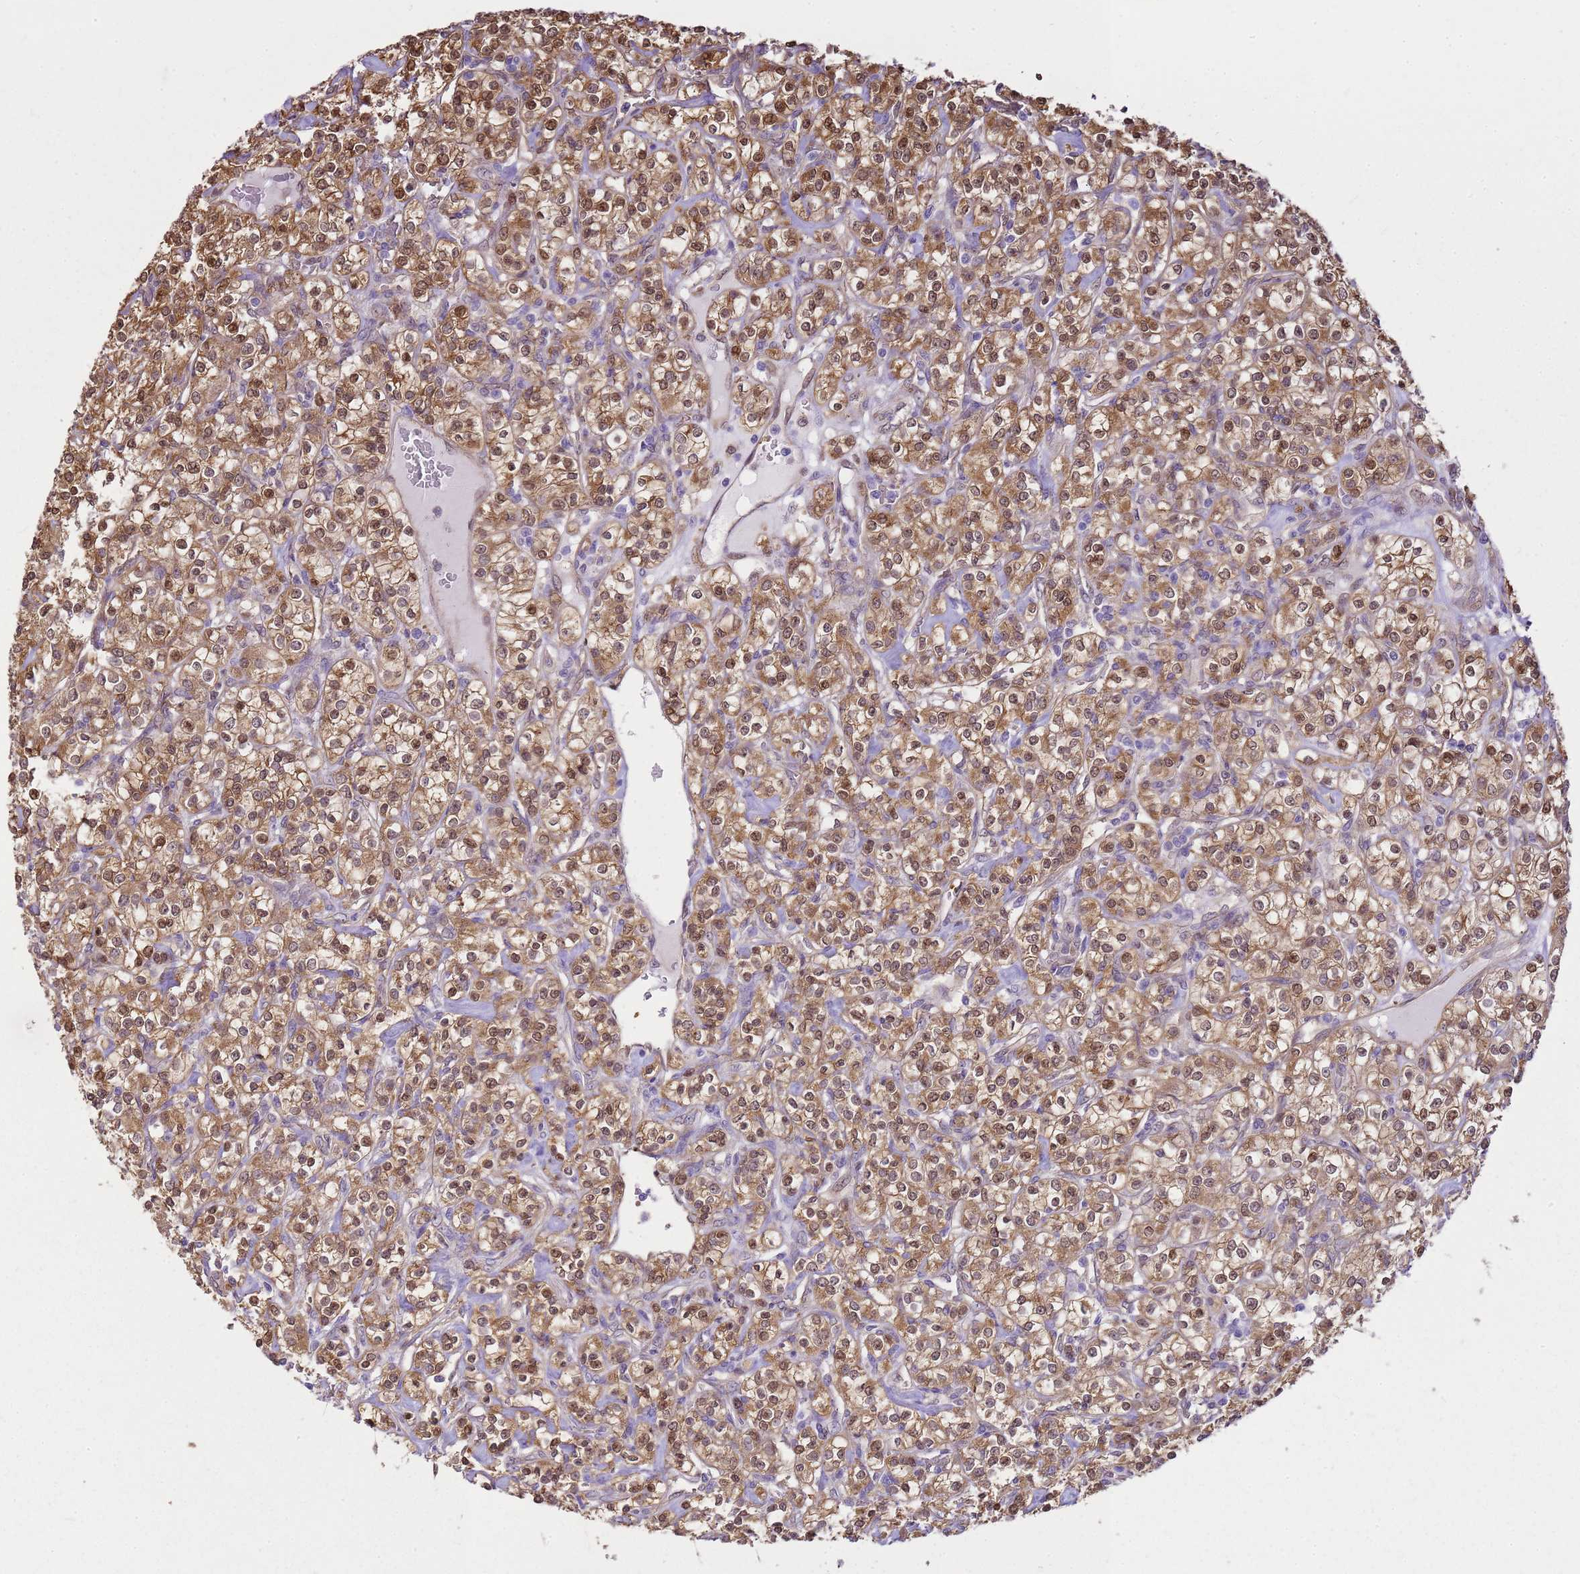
{"staining": {"intensity": "moderate", "quantity": ">75%", "location": "cytoplasmic/membranous,nuclear"}, "tissue": "renal cancer", "cell_type": "Tumor cells", "image_type": "cancer", "snomed": [{"axis": "morphology", "description": "Adenocarcinoma, NOS"}, {"axis": "topography", "description": "Kidney"}], "caption": "Tumor cells demonstrate medium levels of moderate cytoplasmic/membranous and nuclear expression in about >75% of cells in adenocarcinoma (renal). (brown staining indicates protein expression, while blue staining denotes nuclei).", "gene": "YWHAE", "patient": {"sex": "male", "age": 77}}